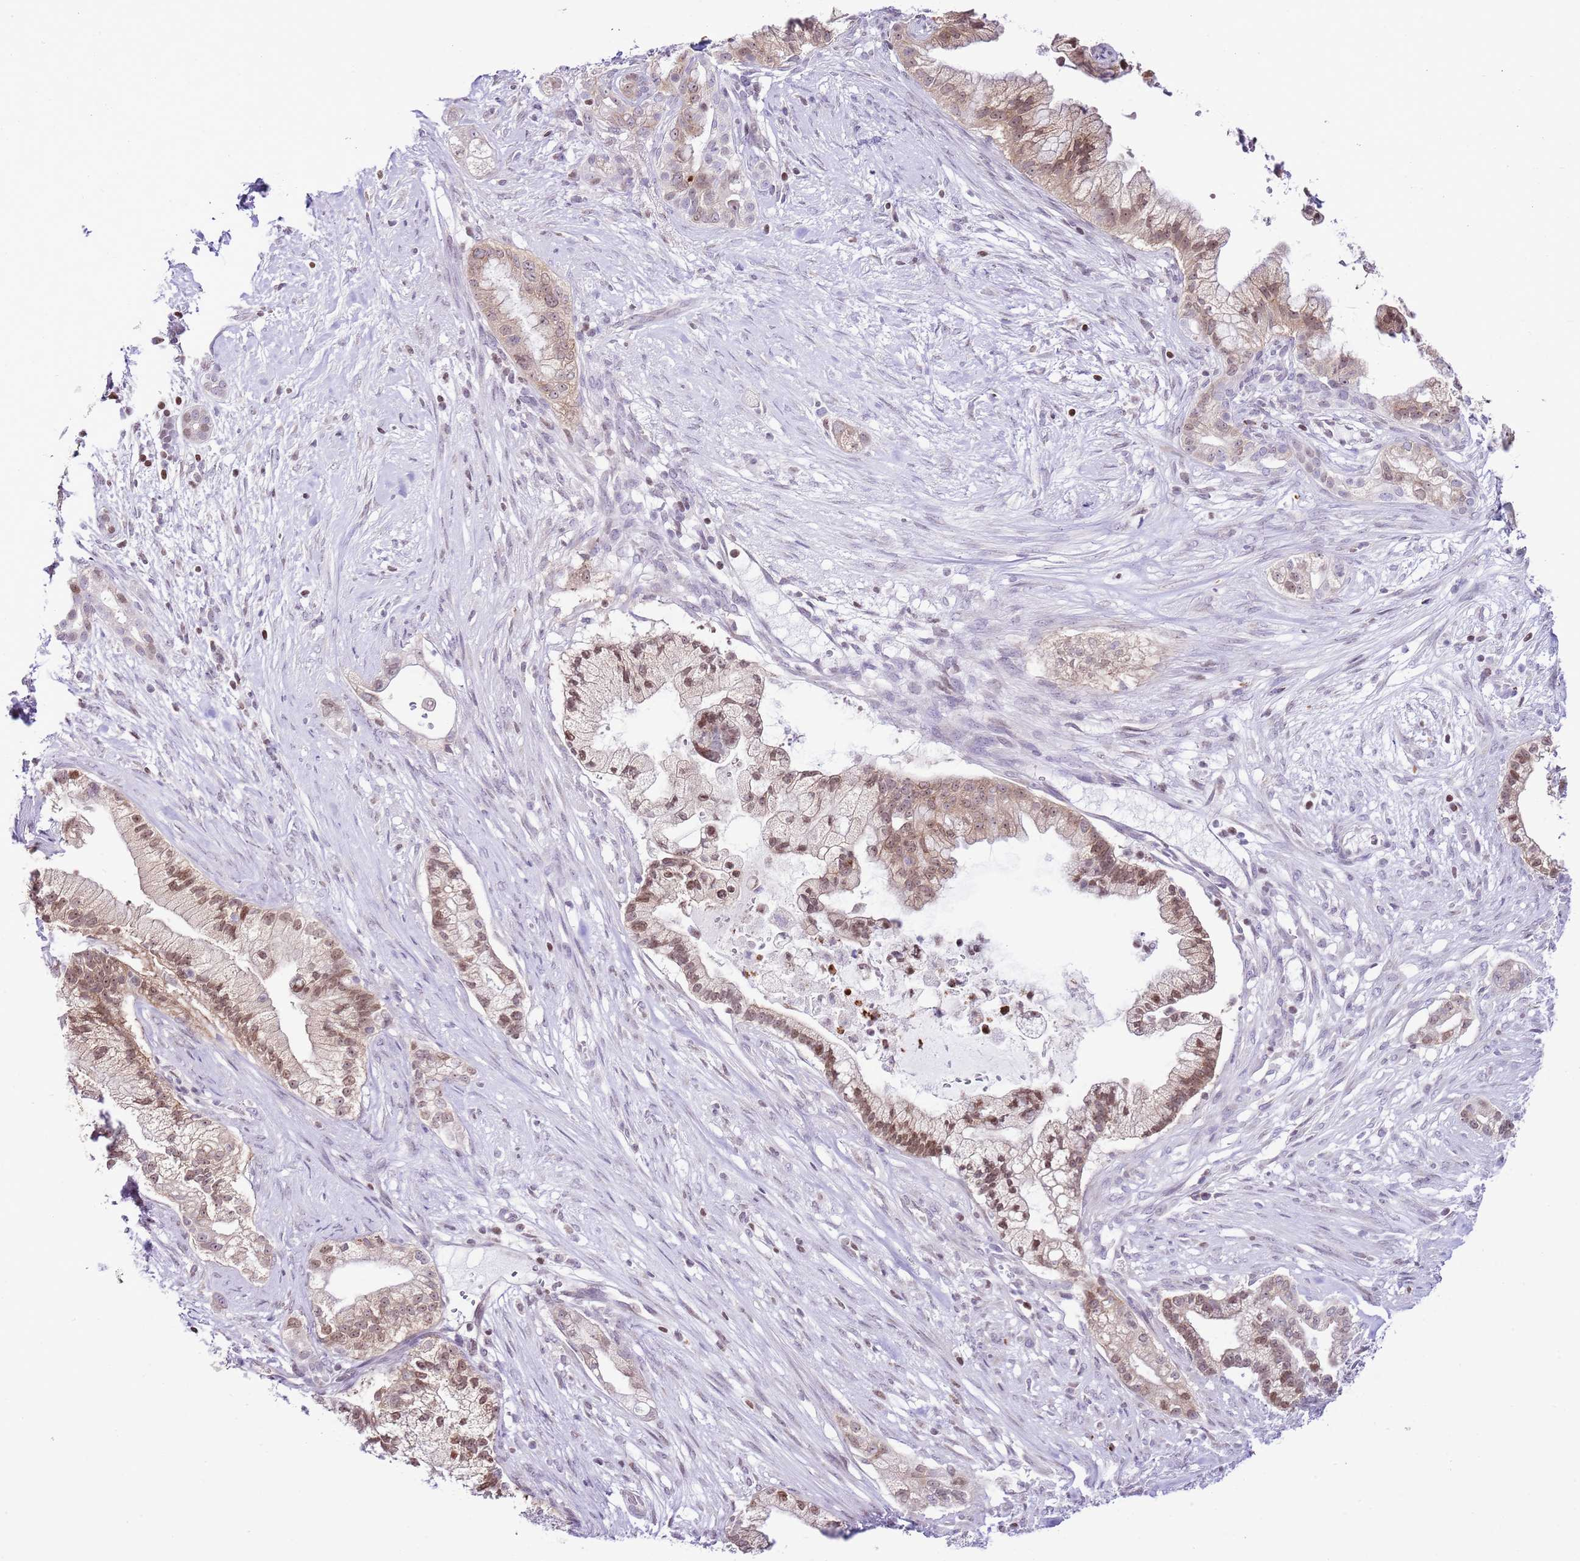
{"staining": {"intensity": "moderate", "quantity": ">75%", "location": "nuclear"}, "tissue": "pancreatic cancer", "cell_type": "Tumor cells", "image_type": "cancer", "snomed": [{"axis": "morphology", "description": "Adenocarcinoma, NOS"}, {"axis": "topography", "description": "Pancreas"}], "caption": "Protein expression analysis of human pancreatic cancer reveals moderate nuclear positivity in about >75% of tumor cells.", "gene": "PRR15", "patient": {"sex": "male", "age": 44}}